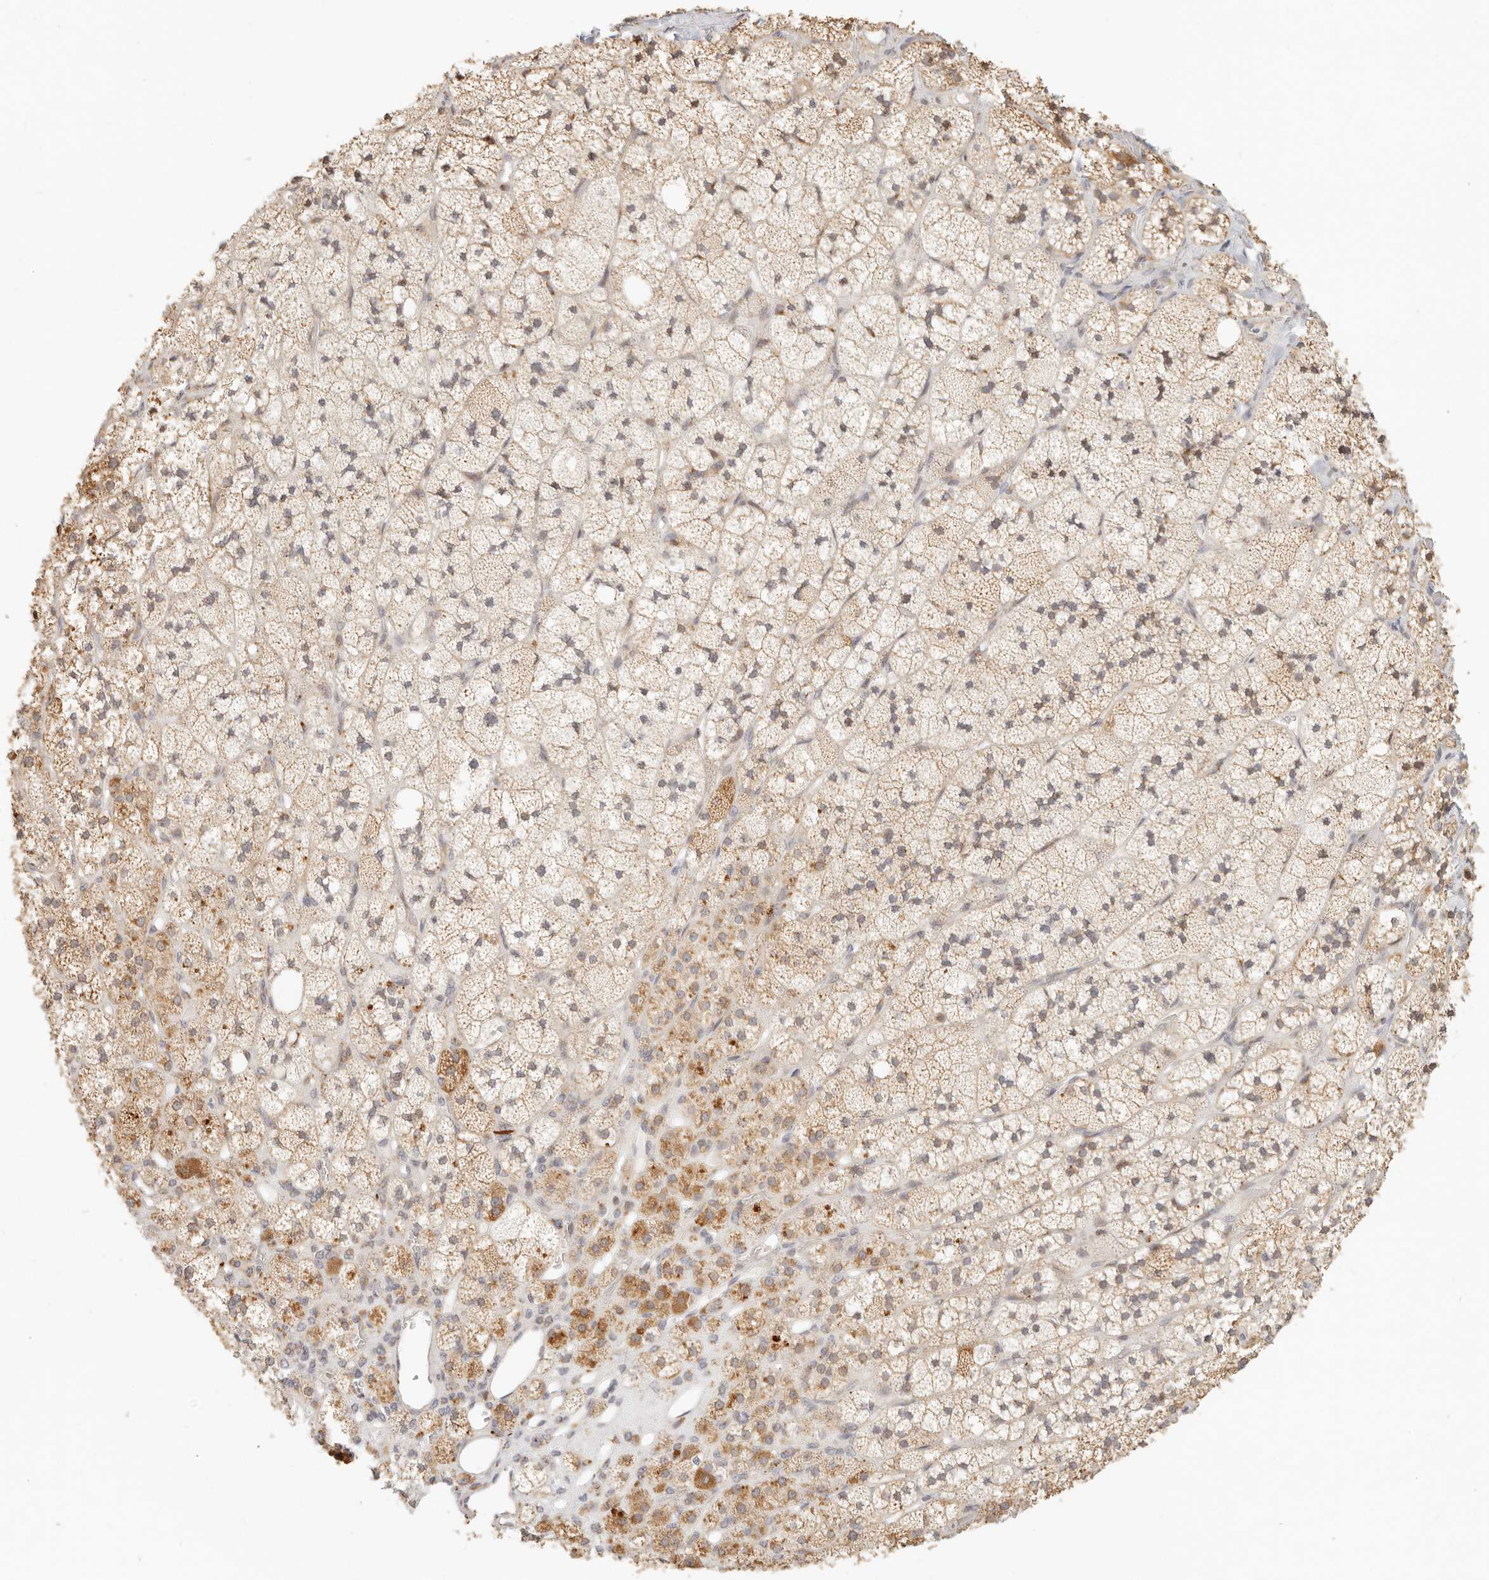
{"staining": {"intensity": "moderate", "quantity": ">75%", "location": "cytoplasmic/membranous"}, "tissue": "adrenal gland", "cell_type": "Glandular cells", "image_type": "normal", "snomed": [{"axis": "morphology", "description": "Normal tissue, NOS"}, {"axis": "topography", "description": "Adrenal gland"}], "caption": "Protein analysis of benign adrenal gland displays moderate cytoplasmic/membranous expression in about >75% of glandular cells.", "gene": "FAM20B", "patient": {"sex": "male", "age": 61}}